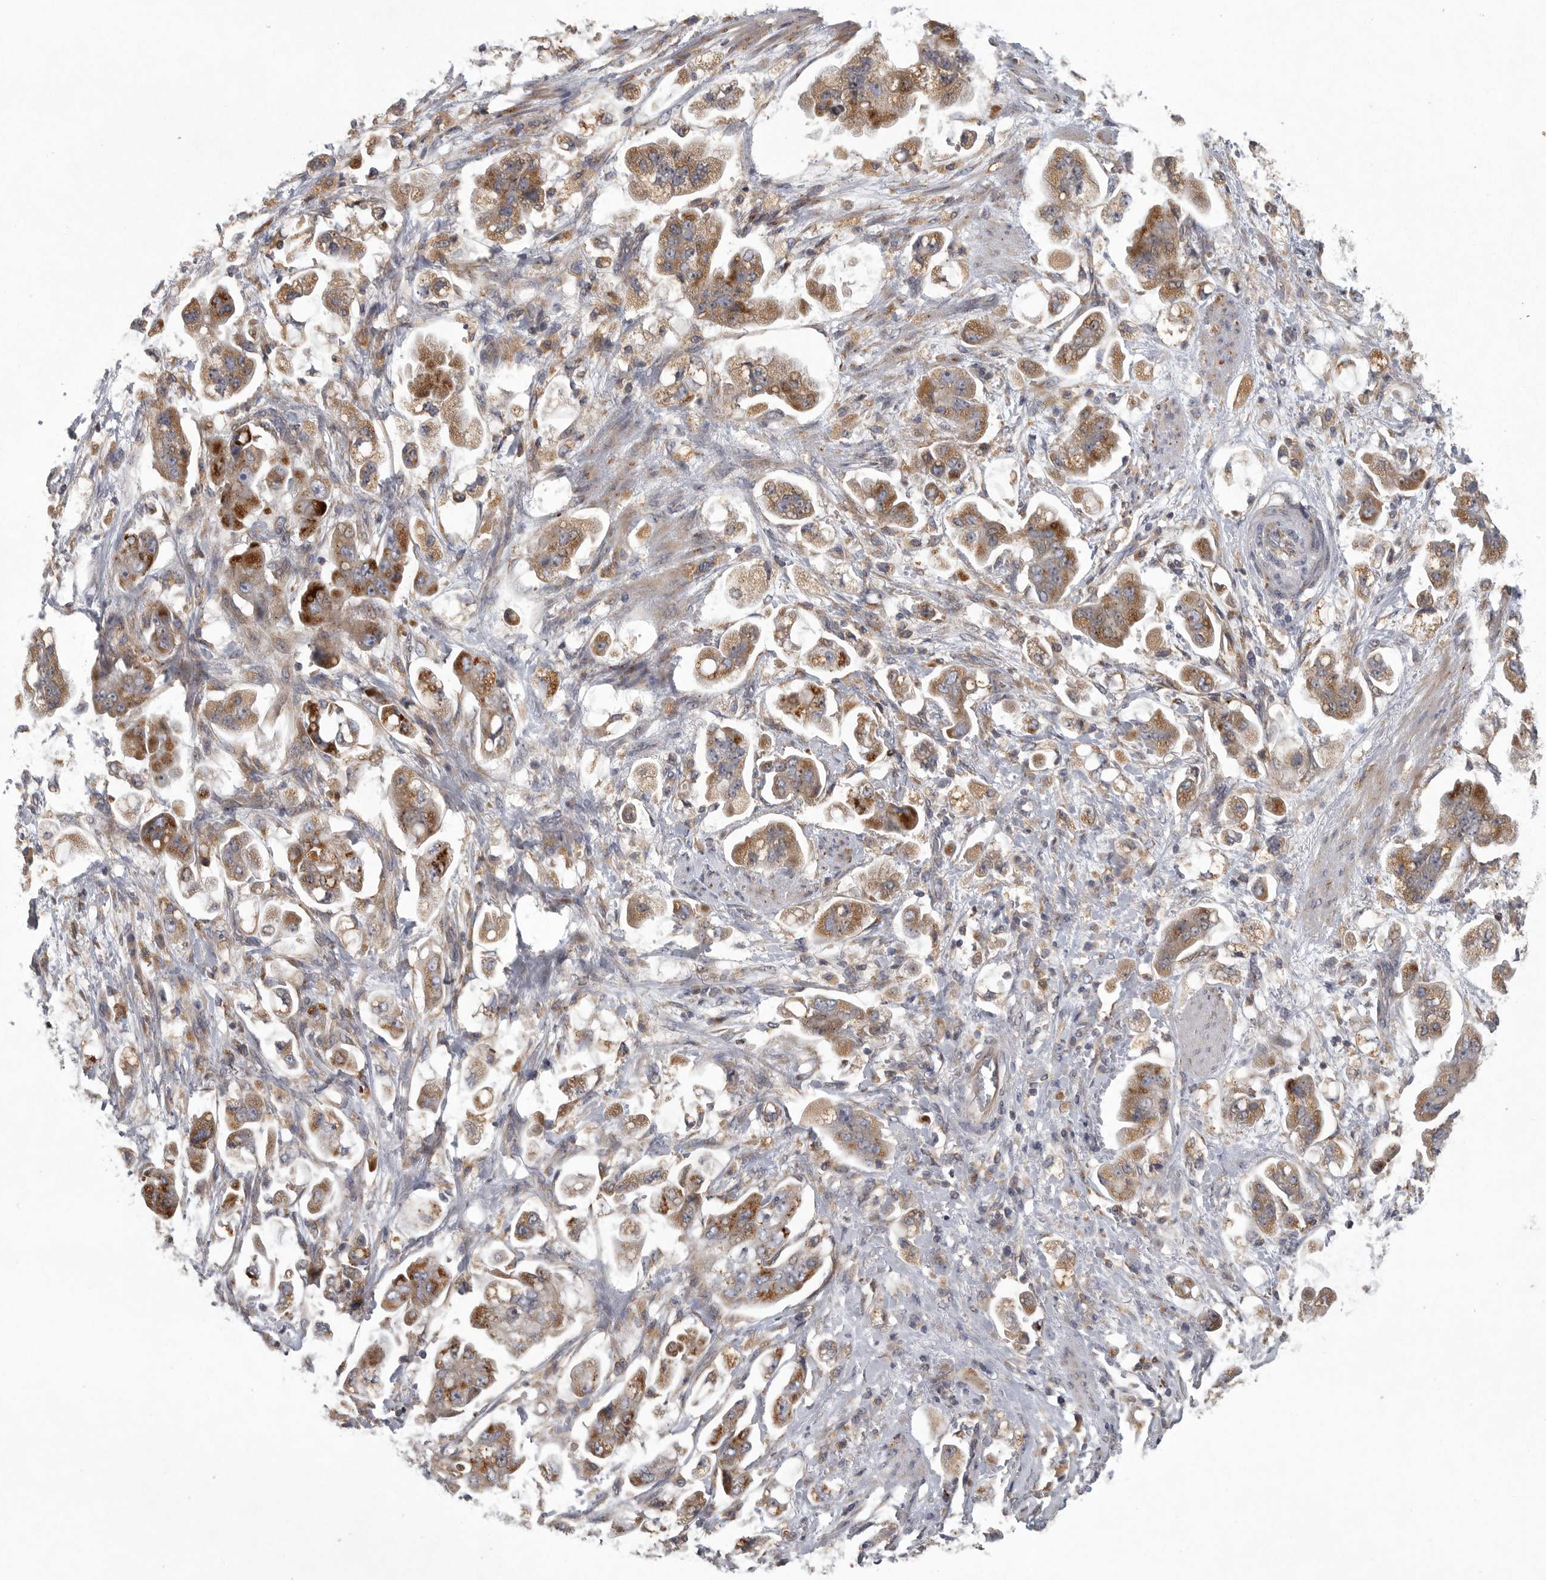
{"staining": {"intensity": "moderate", "quantity": ">75%", "location": "cytoplasmic/membranous"}, "tissue": "stomach cancer", "cell_type": "Tumor cells", "image_type": "cancer", "snomed": [{"axis": "morphology", "description": "Adenocarcinoma, NOS"}, {"axis": "topography", "description": "Stomach"}], "caption": "Tumor cells display moderate cytoplasmic/membranous expression in approximately >75% of cells in stomach cancer.", "gene": "LAMTOR3", "patient": {"sex": "male", "age": 62}}